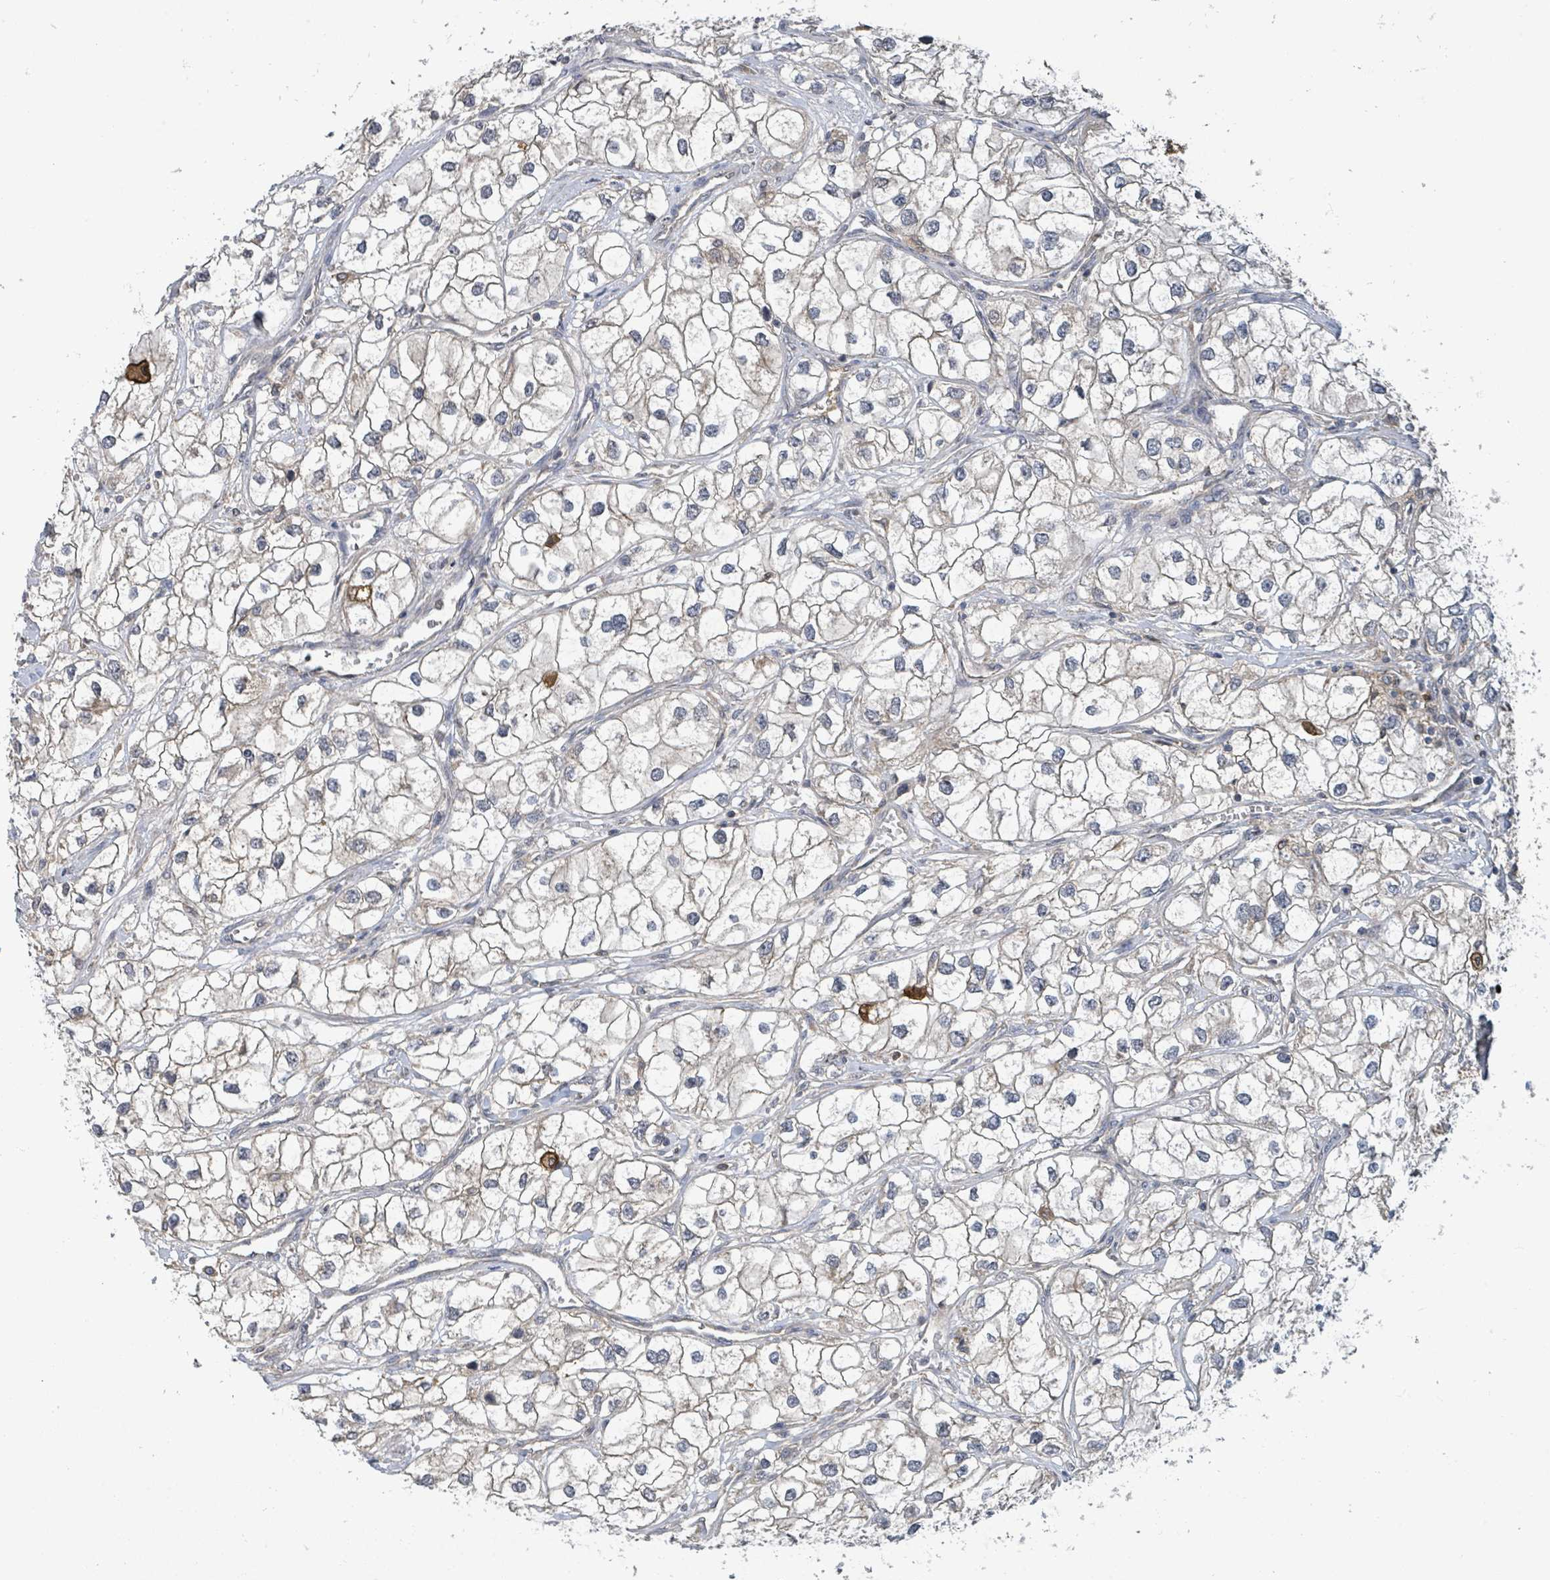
{"staining": {"intensity": "moderate", "quantity": "25%-75%", "location": "cytoplasmic/membranous"}, "tissue": "renal cancer", "cell_type": "Tumor cells", "image_type": "cancer", "snomed": [{"axis": "morphology", "description": "Adenocarcinoma, NOS"}, {"axis": "topography", "description": "Kidney"}], "caption": "Immunohistochemical staining of human adenocarcinoma (renal) shows moderate cytoplasmic/membranous protein expression in approximately 25%-75% of tumor cells. Nuclei are stained in blue.", "gene": "CCDC121", "patient": {"sex": "male", "age": 59}}